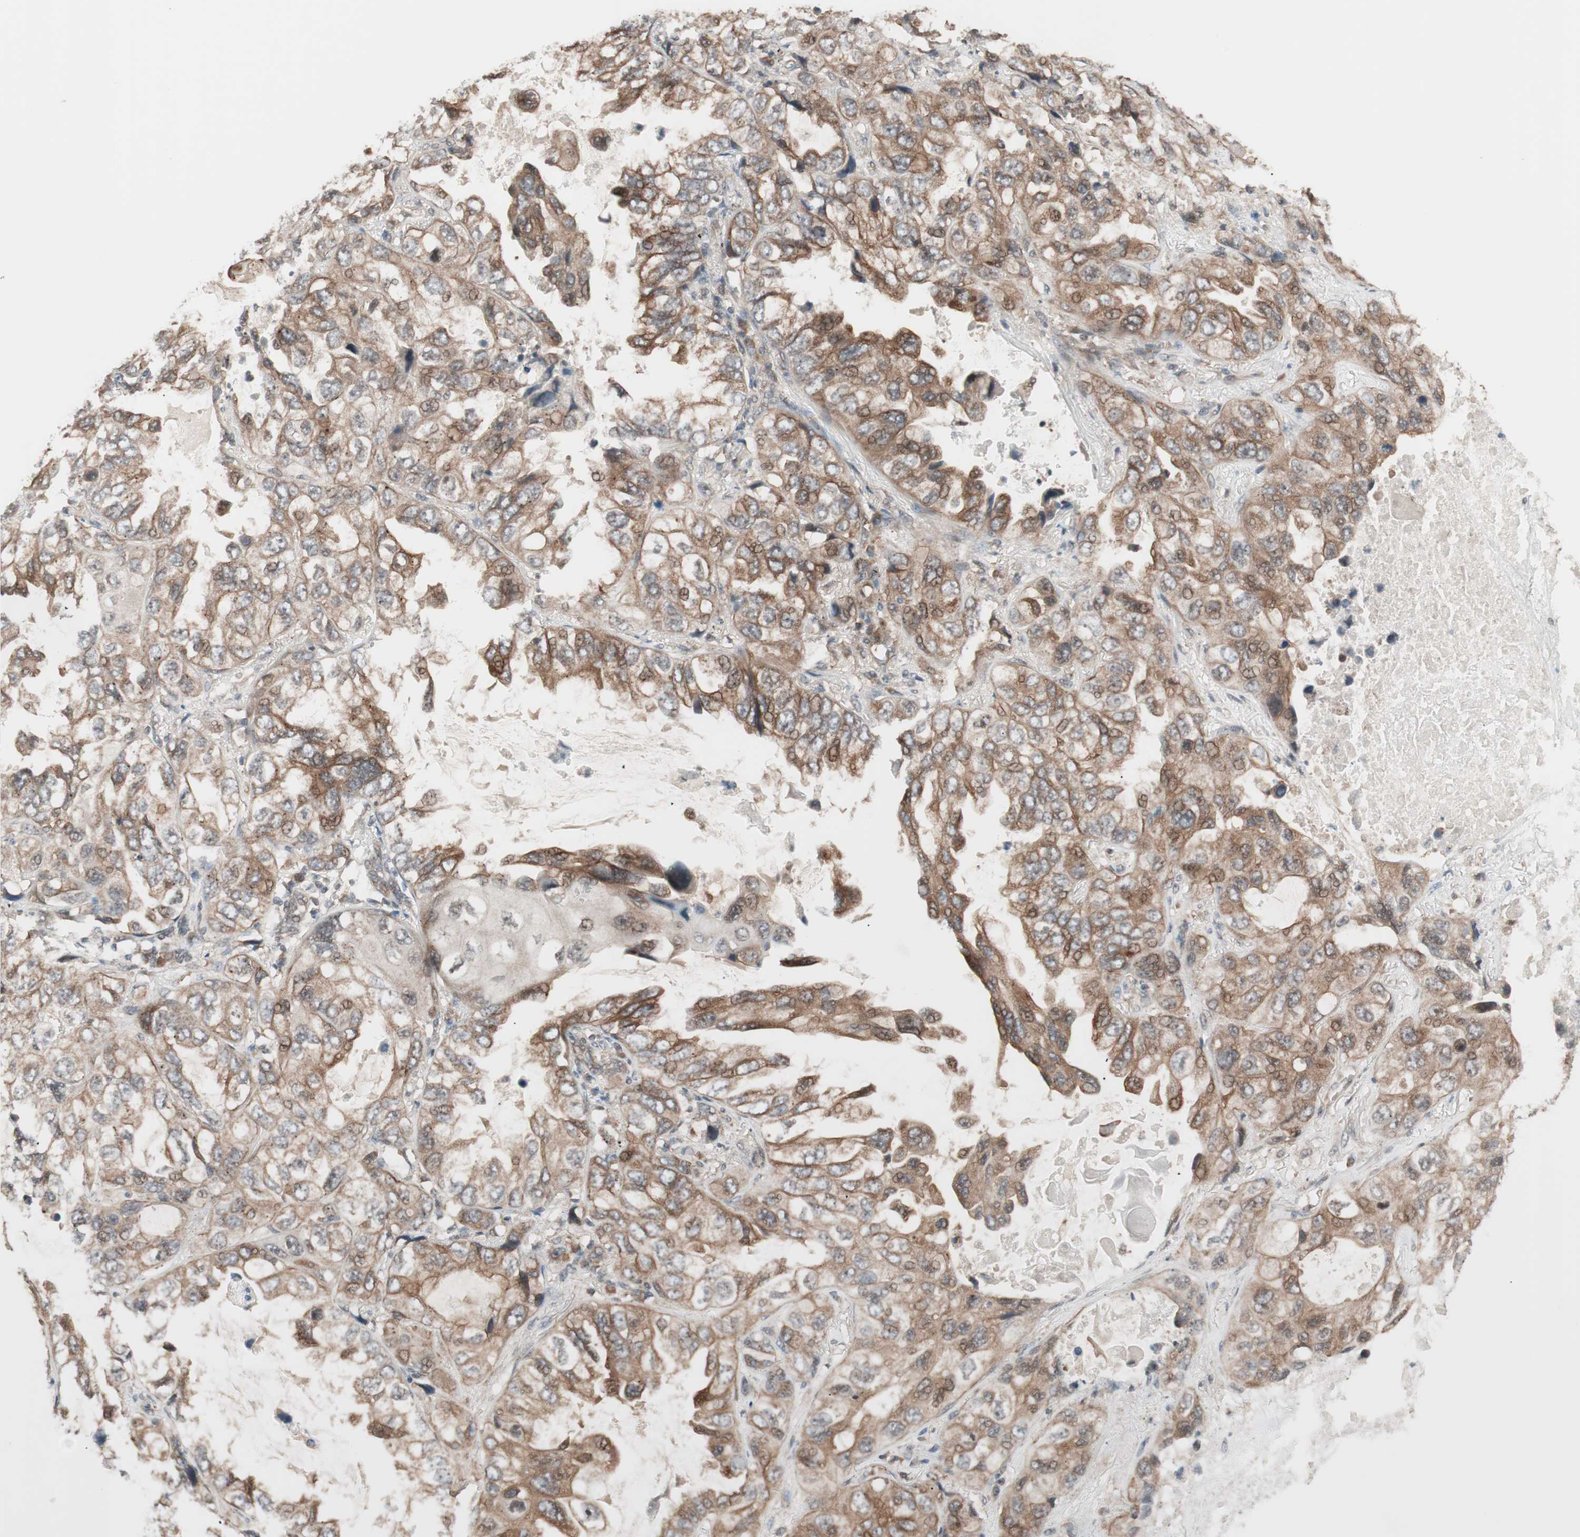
{"staining": {"intensity": "strong", "quantity": ">75%", "location": "cytoplasmic/membranous"}, "tissue": "lung cancer", "cell_type": "Tumor cells", "image_type": "cancer", "snomed": [{"axis": "morphology", "description": "Squamous cell carcinoma, NOS"}, {"axis": "topography", "description": "Lung"}], "caption": "IHC photomicrograph of squamous cell carcinoma (lung) stained for a protein (brown), which shows high levels of strong cytoplasmic/membranous staining in approximately >75% of tumor cells.", "gene": "FBXO5", "patient": {"sex": "female", "age": 73}}